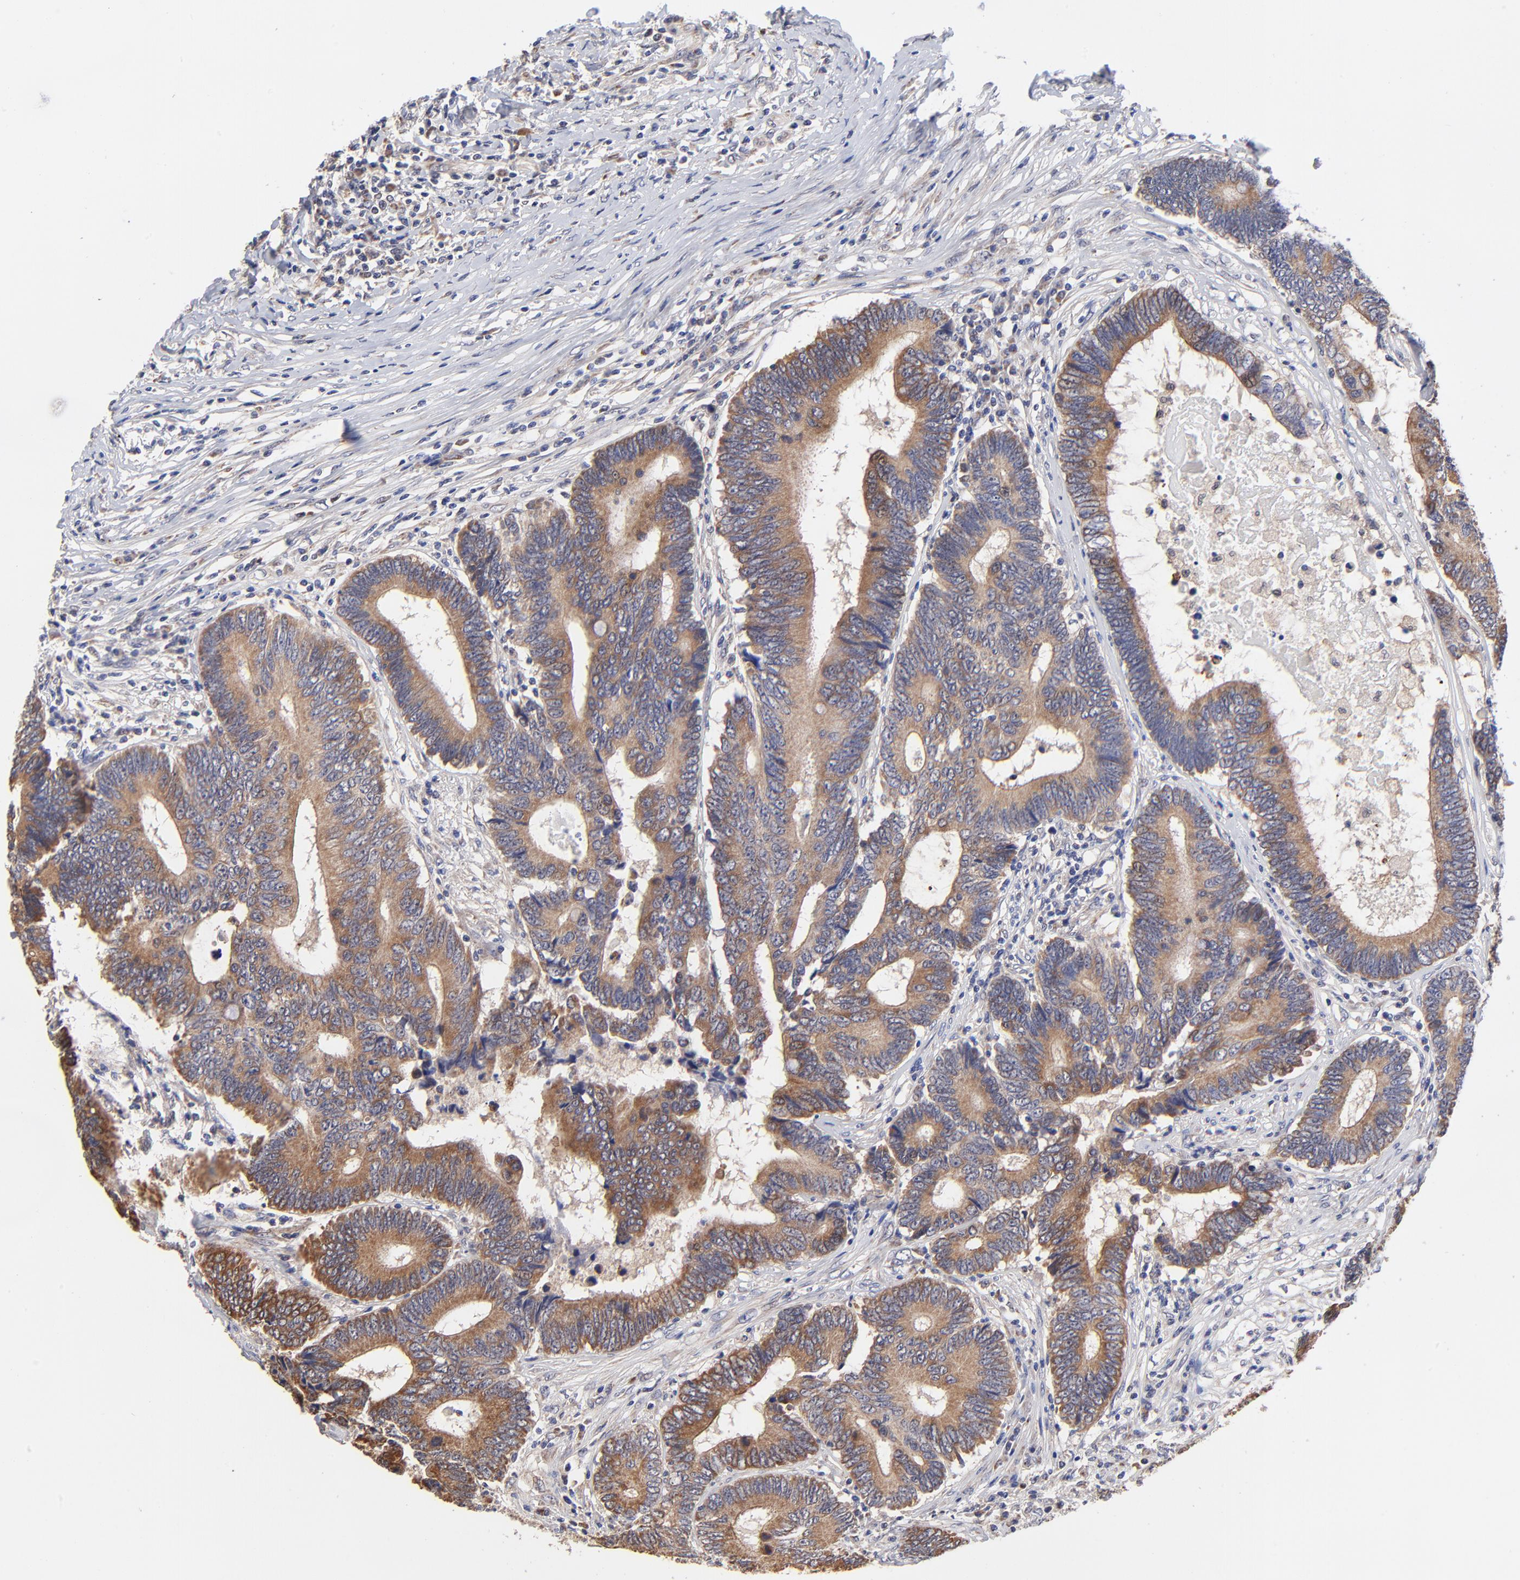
{"staining": {"intensity": "moderate", "quantity": ">75%", "location": "cytoplasmic/membranous"}, "tissue": "colorectal cancer", "cell_type": "Tumor cells", "image_type": "cancer", "snomed": [{"axis": "morphology", "description": "Adenocarcinoma, NOS"}, {"axis": "topography", "description": "Colon"}], "caption": "Protein analysis of adenocarcinoma (colorectal) tissue displays moderate cytoplasmic/membranous positivity in about >75% of tumor cells.", "gene": "FBXL12", "patient": {"sex": "female", "age": 78}}